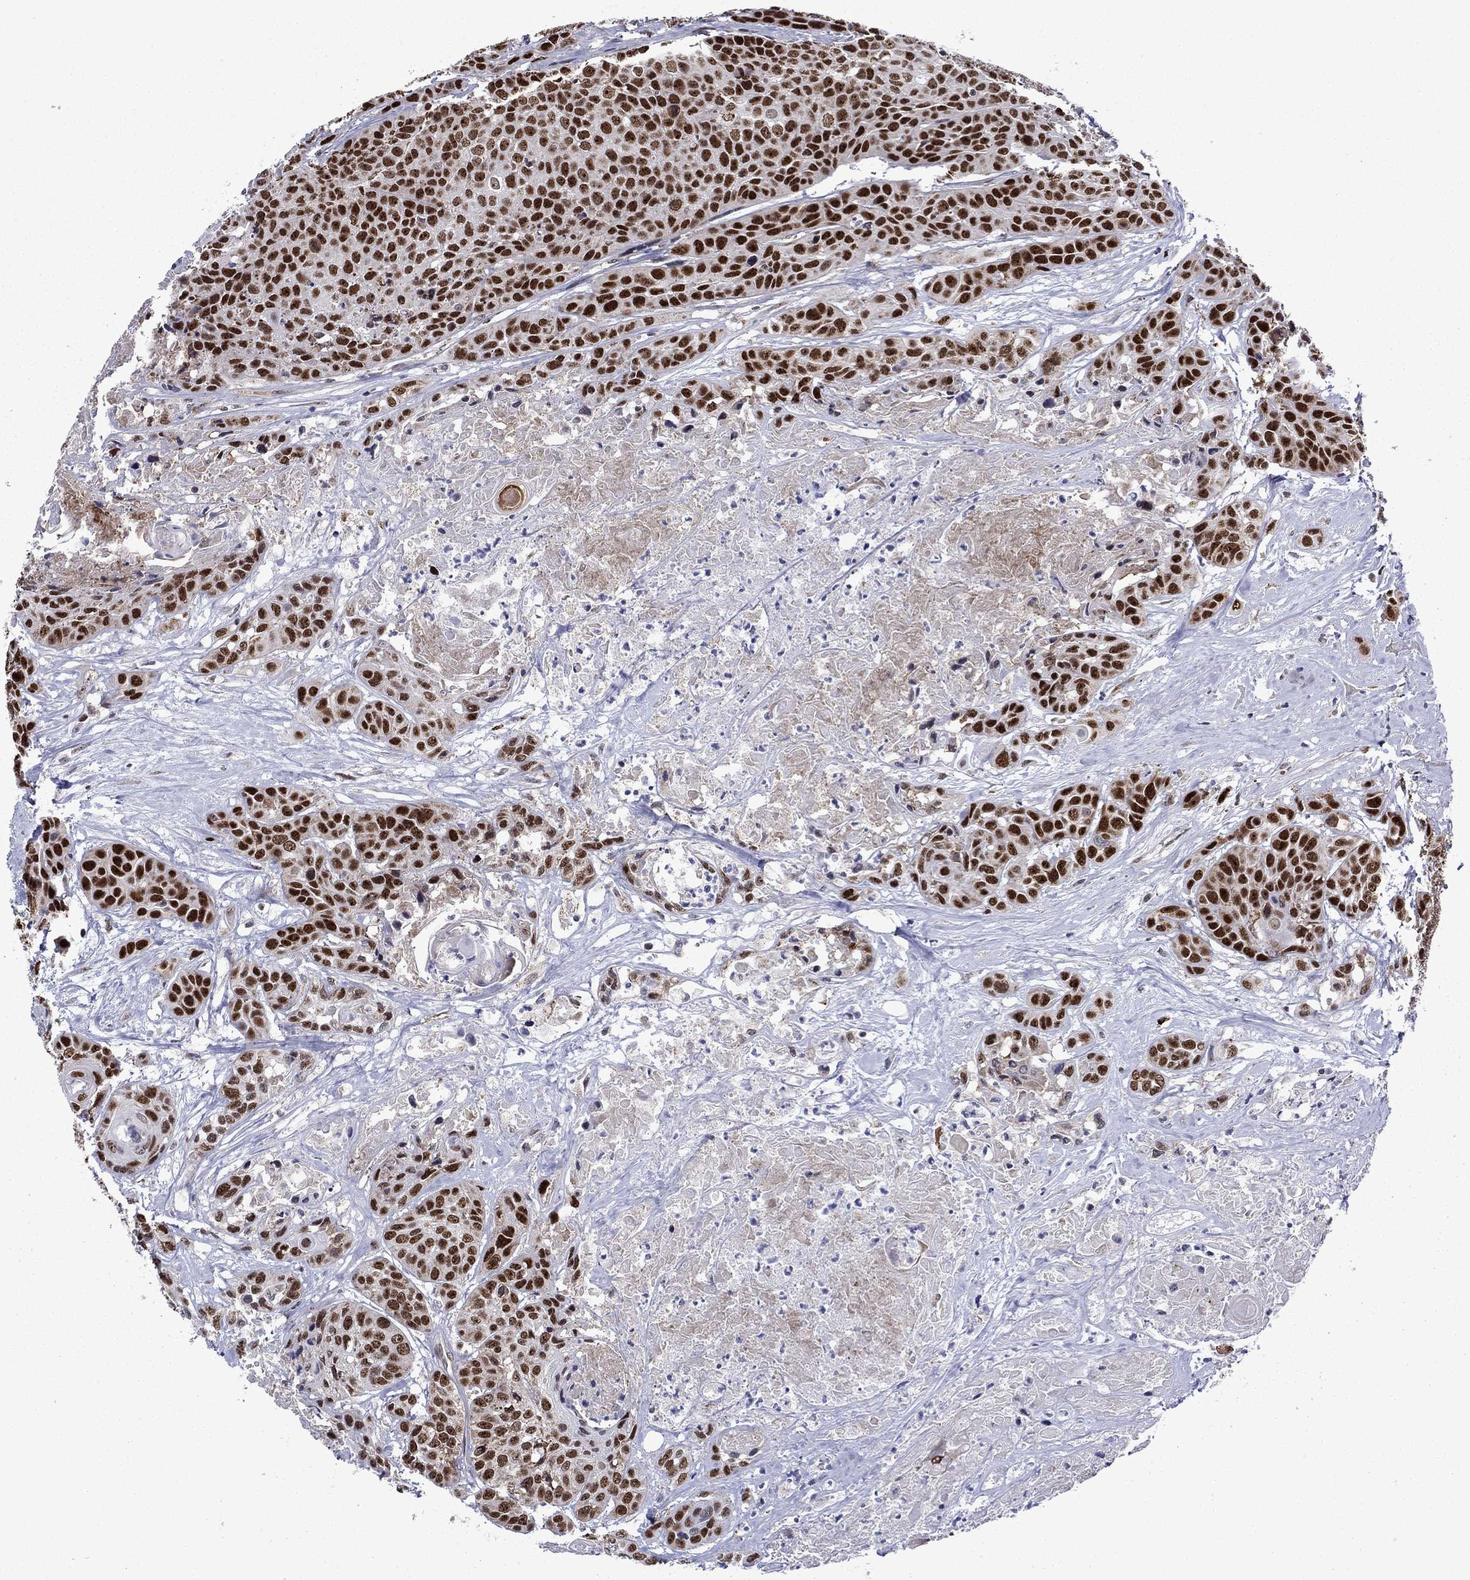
{"staining": {"intensity": "strong", "quantity": ">75%", "location": "nuclear"}, "tissue": "head and neck cancer", "cell_type": "Tumor cells", "image_type": "cancer", "snomed": [{"axis": "morphology", "description": "Squamous cell carcinoma, NOS"}, {"axis": "topography", "description": "Oral tissue"}, {"axis": "topography", "description": "Head-Neck"}], "caption": "DAB immunohistochemical staining of human head and neck cancer demonstrates strong nuclear protein positivity in approximately >75% of tumor cells.", "gene": "SURF2", "patient": {"sex": "male", "age": 56}}